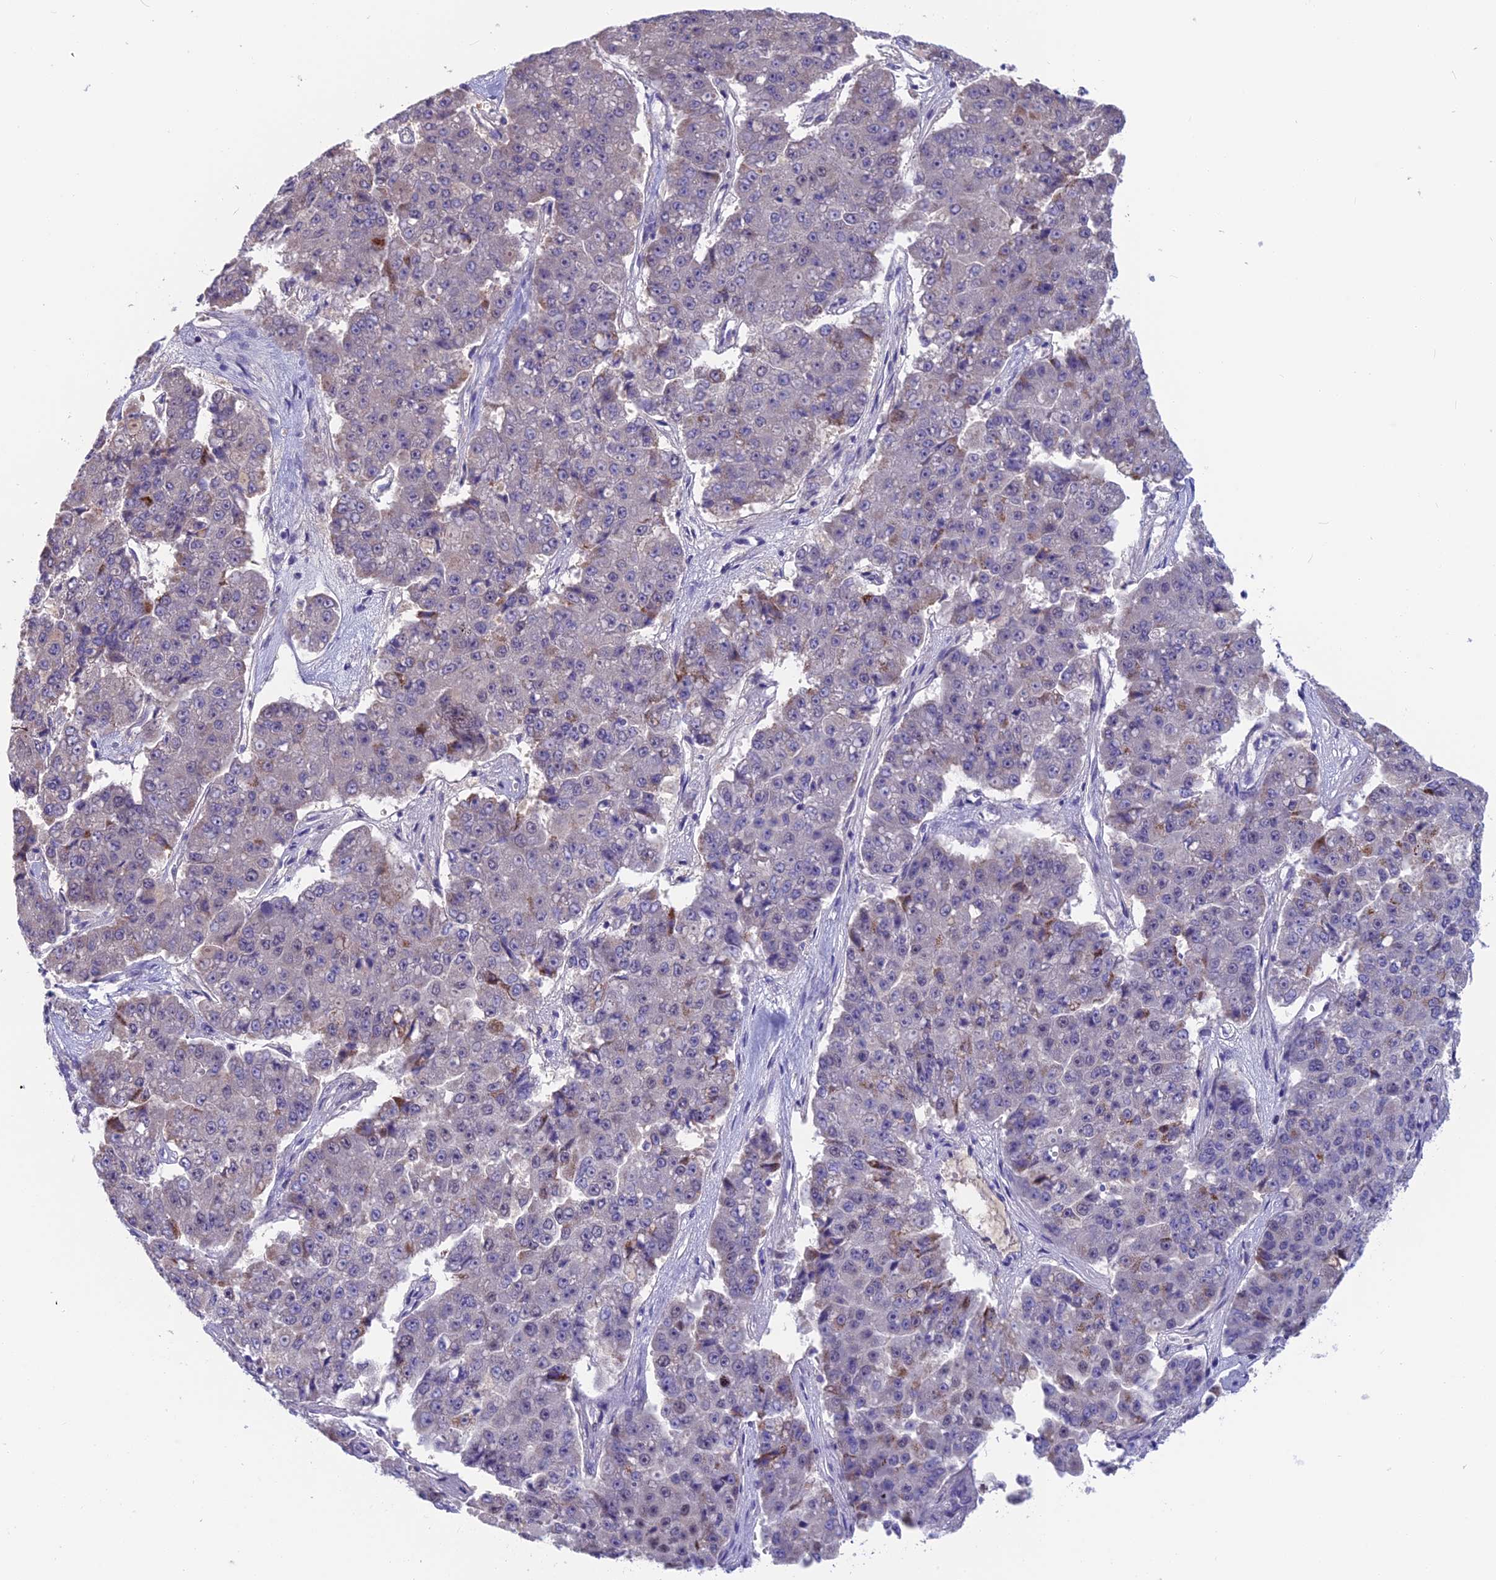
{"staining": {"intensity": "negative", "quantity": "none", "location": "none"}, "tissue": "pancreatic cancer", "cell_type": "Tumor cells", "image_type": "cancer", "snomed": [{"axis": "morphology", "description": "Adenocarcinoma, NOS"}, {"axis": "topography", "description": "Pancreas"}], "caption": "A photomicrograph of human pancreatic adenocarcinoma is negative for staining in tumor cells.", "gene": "SNAP91", "patient": {"sex": "male", "age": 50}}